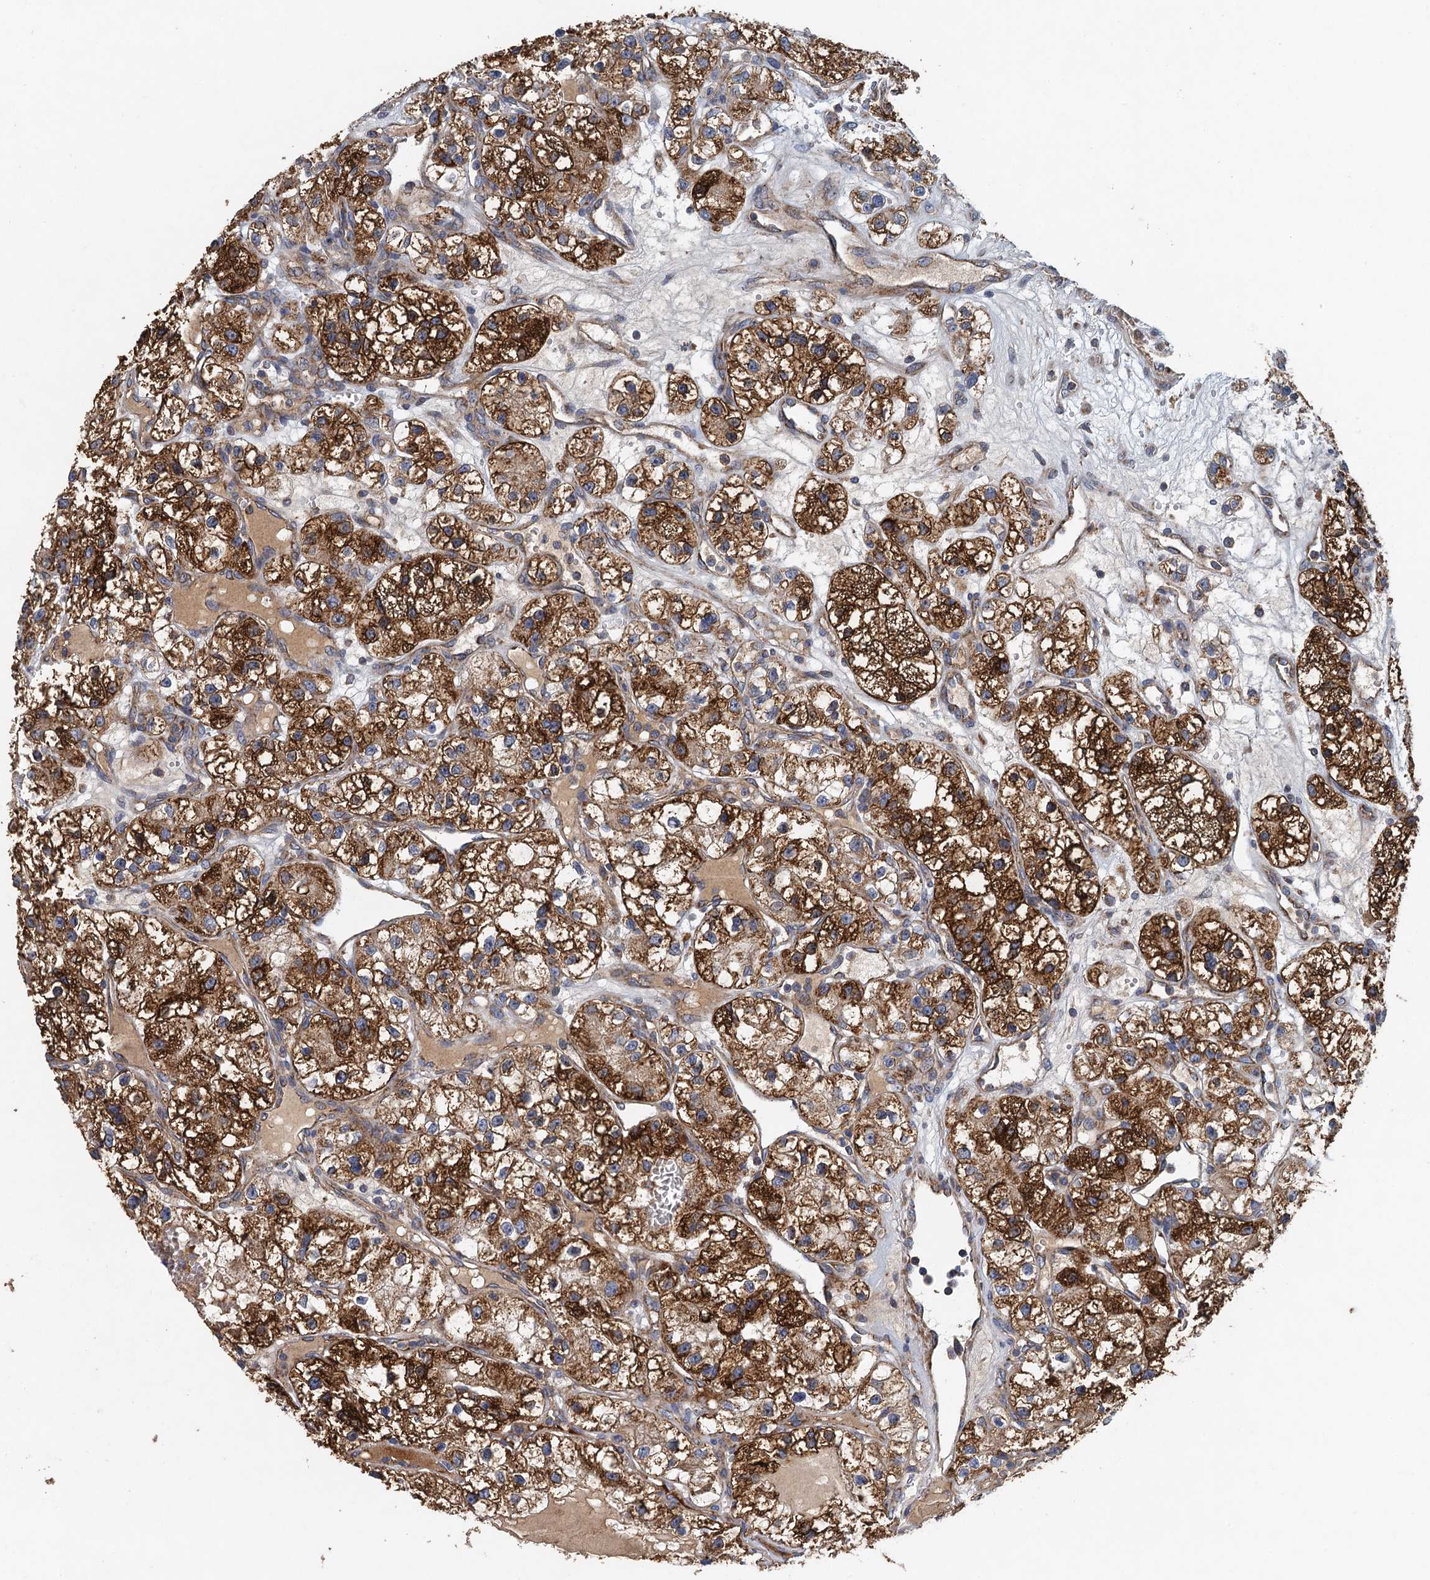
{"staining": {"intensity": "strong", "quantity": ">75%", "location": "cytoplasmic/membranous"}, "tissue": "renal cancer", "cell_type": "Tumor cells", "image_type": "cancer", "snomed": [{"axis": "morphology", "description": "Adenocarcinoma, NOS"}, {"axis": "topography", "description": "Kidney"}], "caption": "The photomicrograph shows staining of renal adenocarcinoma, revealing strong cytoplasmic/membranous protein expression (brown color) within tumor cells. (DAB IHC with brightfield microscopy, high magnification).", "gene": "BCS1L", "patient": {"sex": "female", "age": 57}}